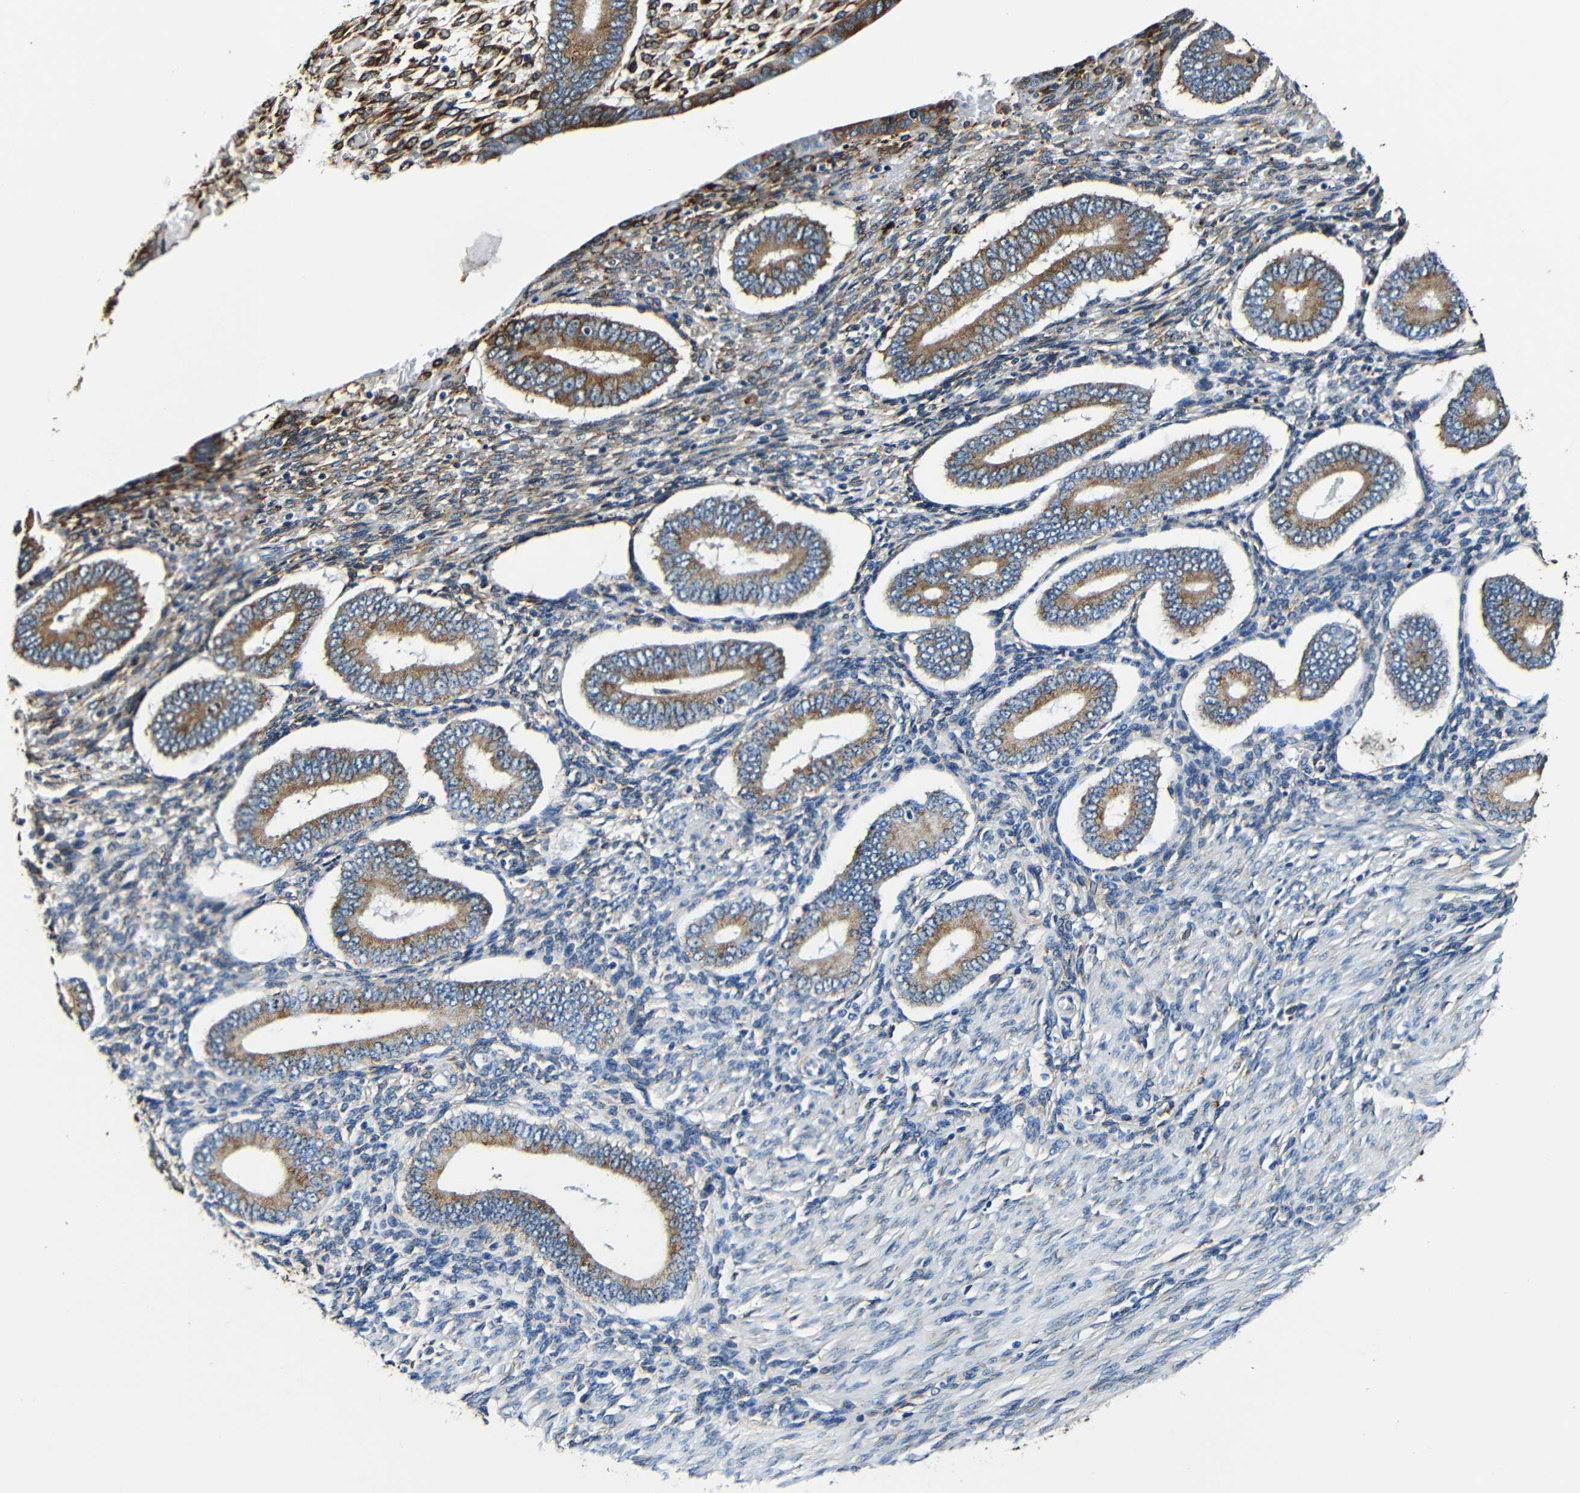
{"staining": {"intensity": "strong", "quantity": "<25%", "location": "cytoplasmic/membranous"}, "tissue": "endometrium", "cell_type": "Cells in endometrial stroma", "image_type": "normal", "snomed": [{"axis": "morphology", "description": "Normal tissue, NOS"}, {"axis": "topography", "description": "Endometrium"}], "caption": "An immunohistochemistry (IHC) micrograph of normal tissue is shown. Protein staining in brown highlights strong cytoplasmic/membranous positivity in endometrium within cells in endometrial stroma.", "gene": "RRBP1", "patient": {"sex": "female", "age": 42}}